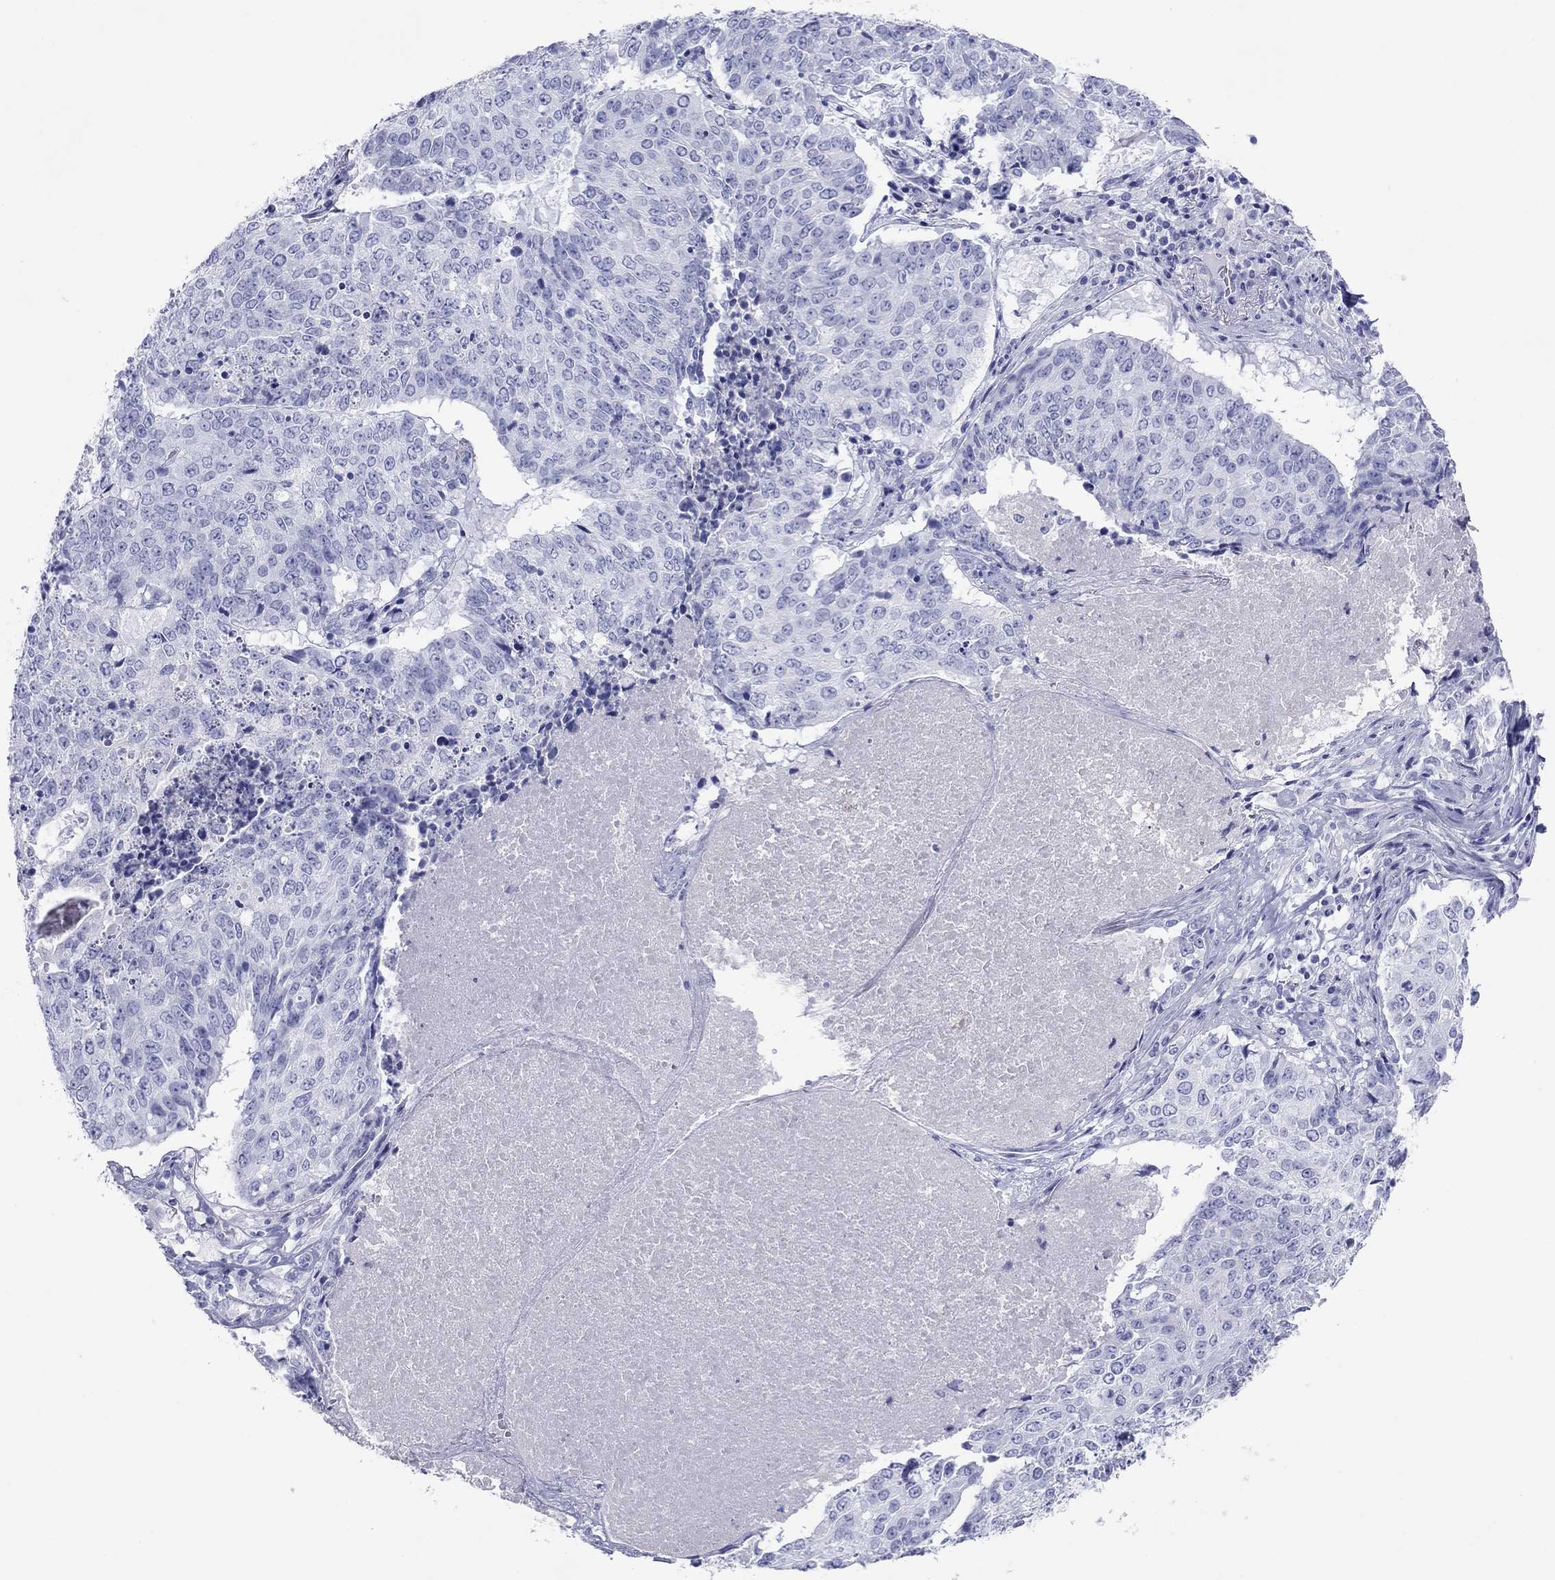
{"staining": {"intensity": "negative", "quantity": "none", "location": "none"}, "tissue": "lung cancer", "cell_type": "Tumor cells", "image_type": "cancer", "snomed": [{"axis": "morphology", "description": "Normal tissue, NOS"}, {"axis": "morphology", "description": "Squamous cell carcinoma, NOS"}, {"axis": "topography", "description": "Bronchus"}, {"axis": "topography", "description": "Lung"}], "caption": "Immunohistochemistry image of neoplastic tissue: human lung cancer stained with DAB (3,3'-diaminobenzidine) demonstrates no significant protein staining in tumor cells.", "gene": "ATP4A", "patient": {"sex": "male", "age": 64}}